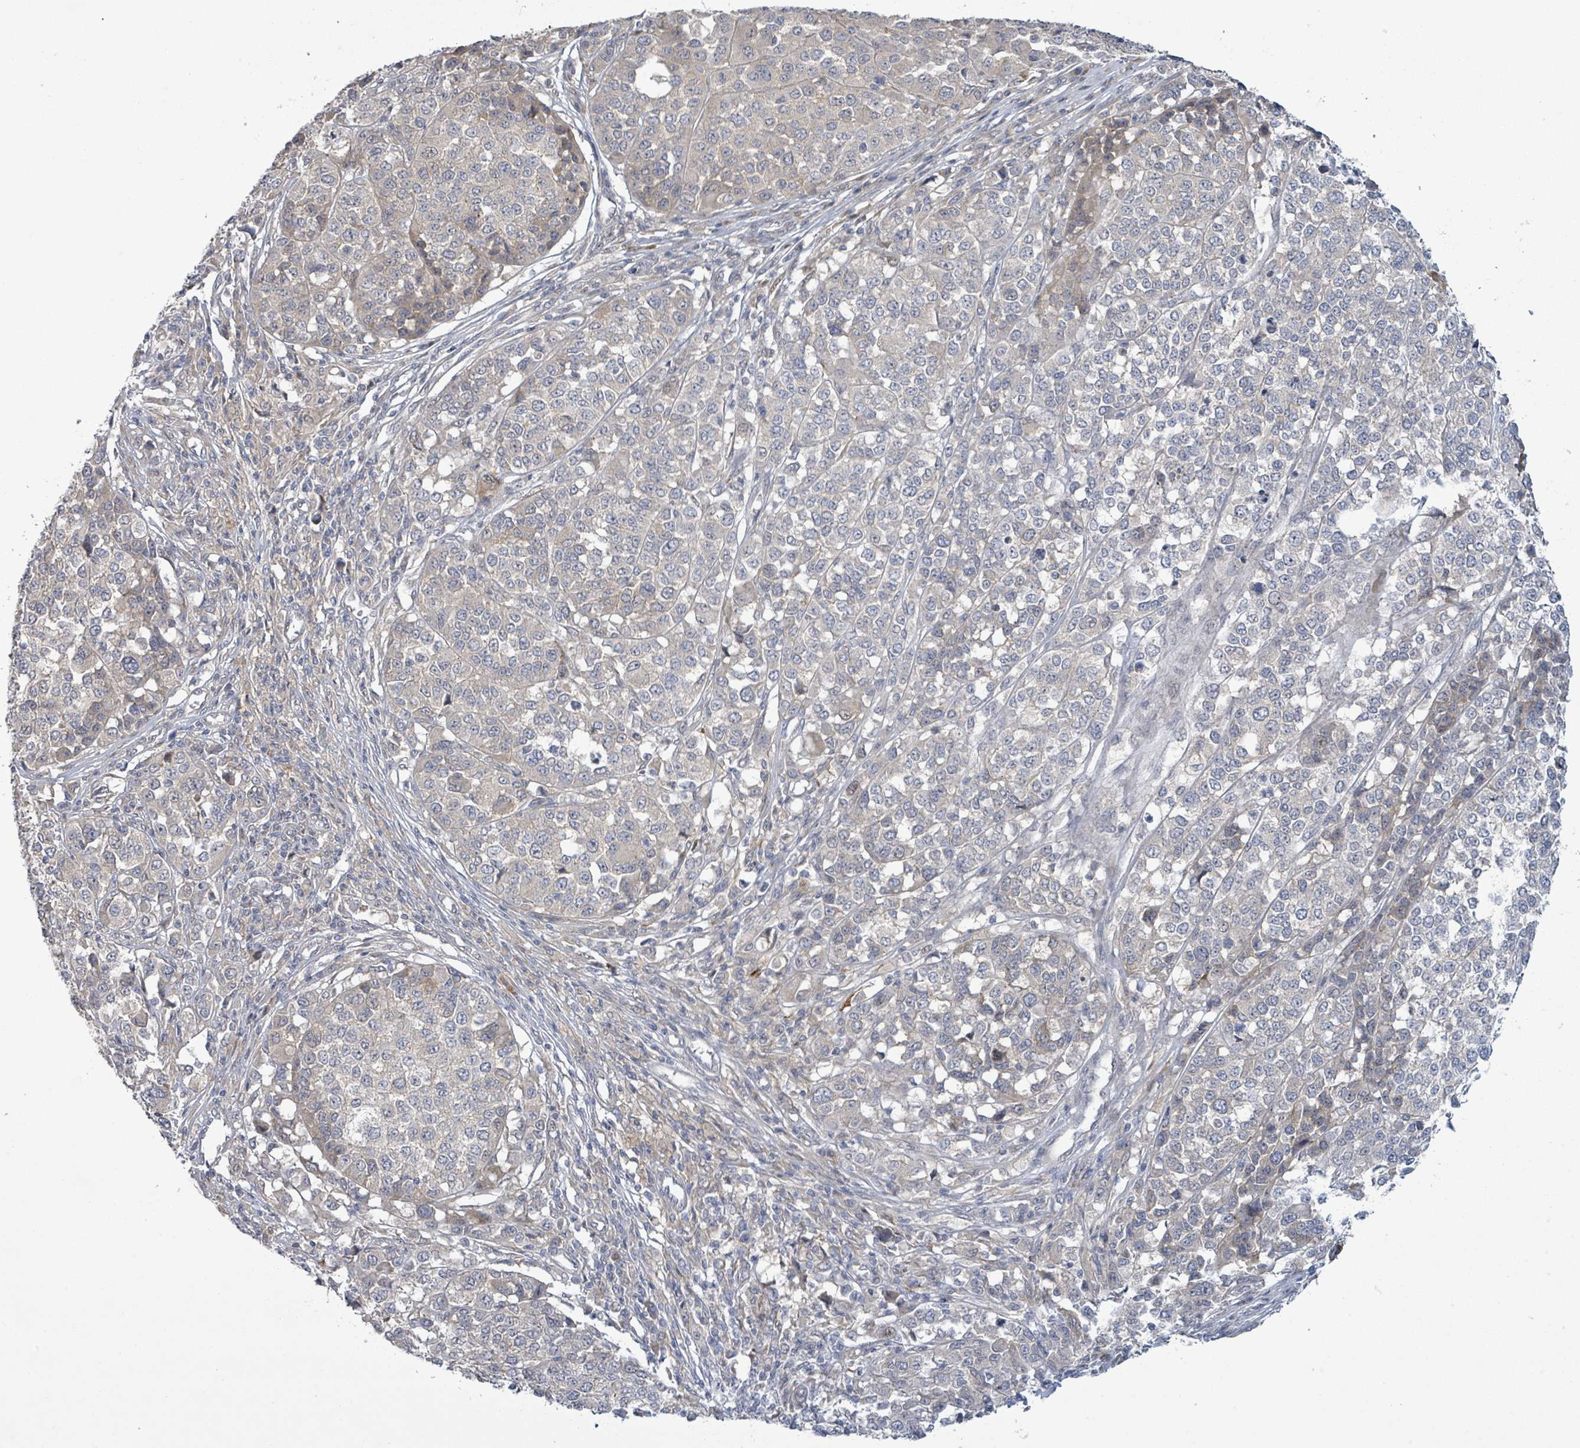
{"staining": {"intensity": "negative", "quantity": "none", "location": "none"}, "tissue": "melanoma", "cell_type": "Tumor cells", "image_type": "cancer", "snomed": [{"axis": "morphology", "description": "Malignant melanoma, Metastatic site"}, {"axis": "topography", "description": "Lymph node"}], "caption": "Immunohistochemistry photomicrograph of human melanoma stained for a protein (brown), which reveals no expression in tumor cells.", "gene": "SLIT3", "patient": {"sex": "male", "age": 44}}